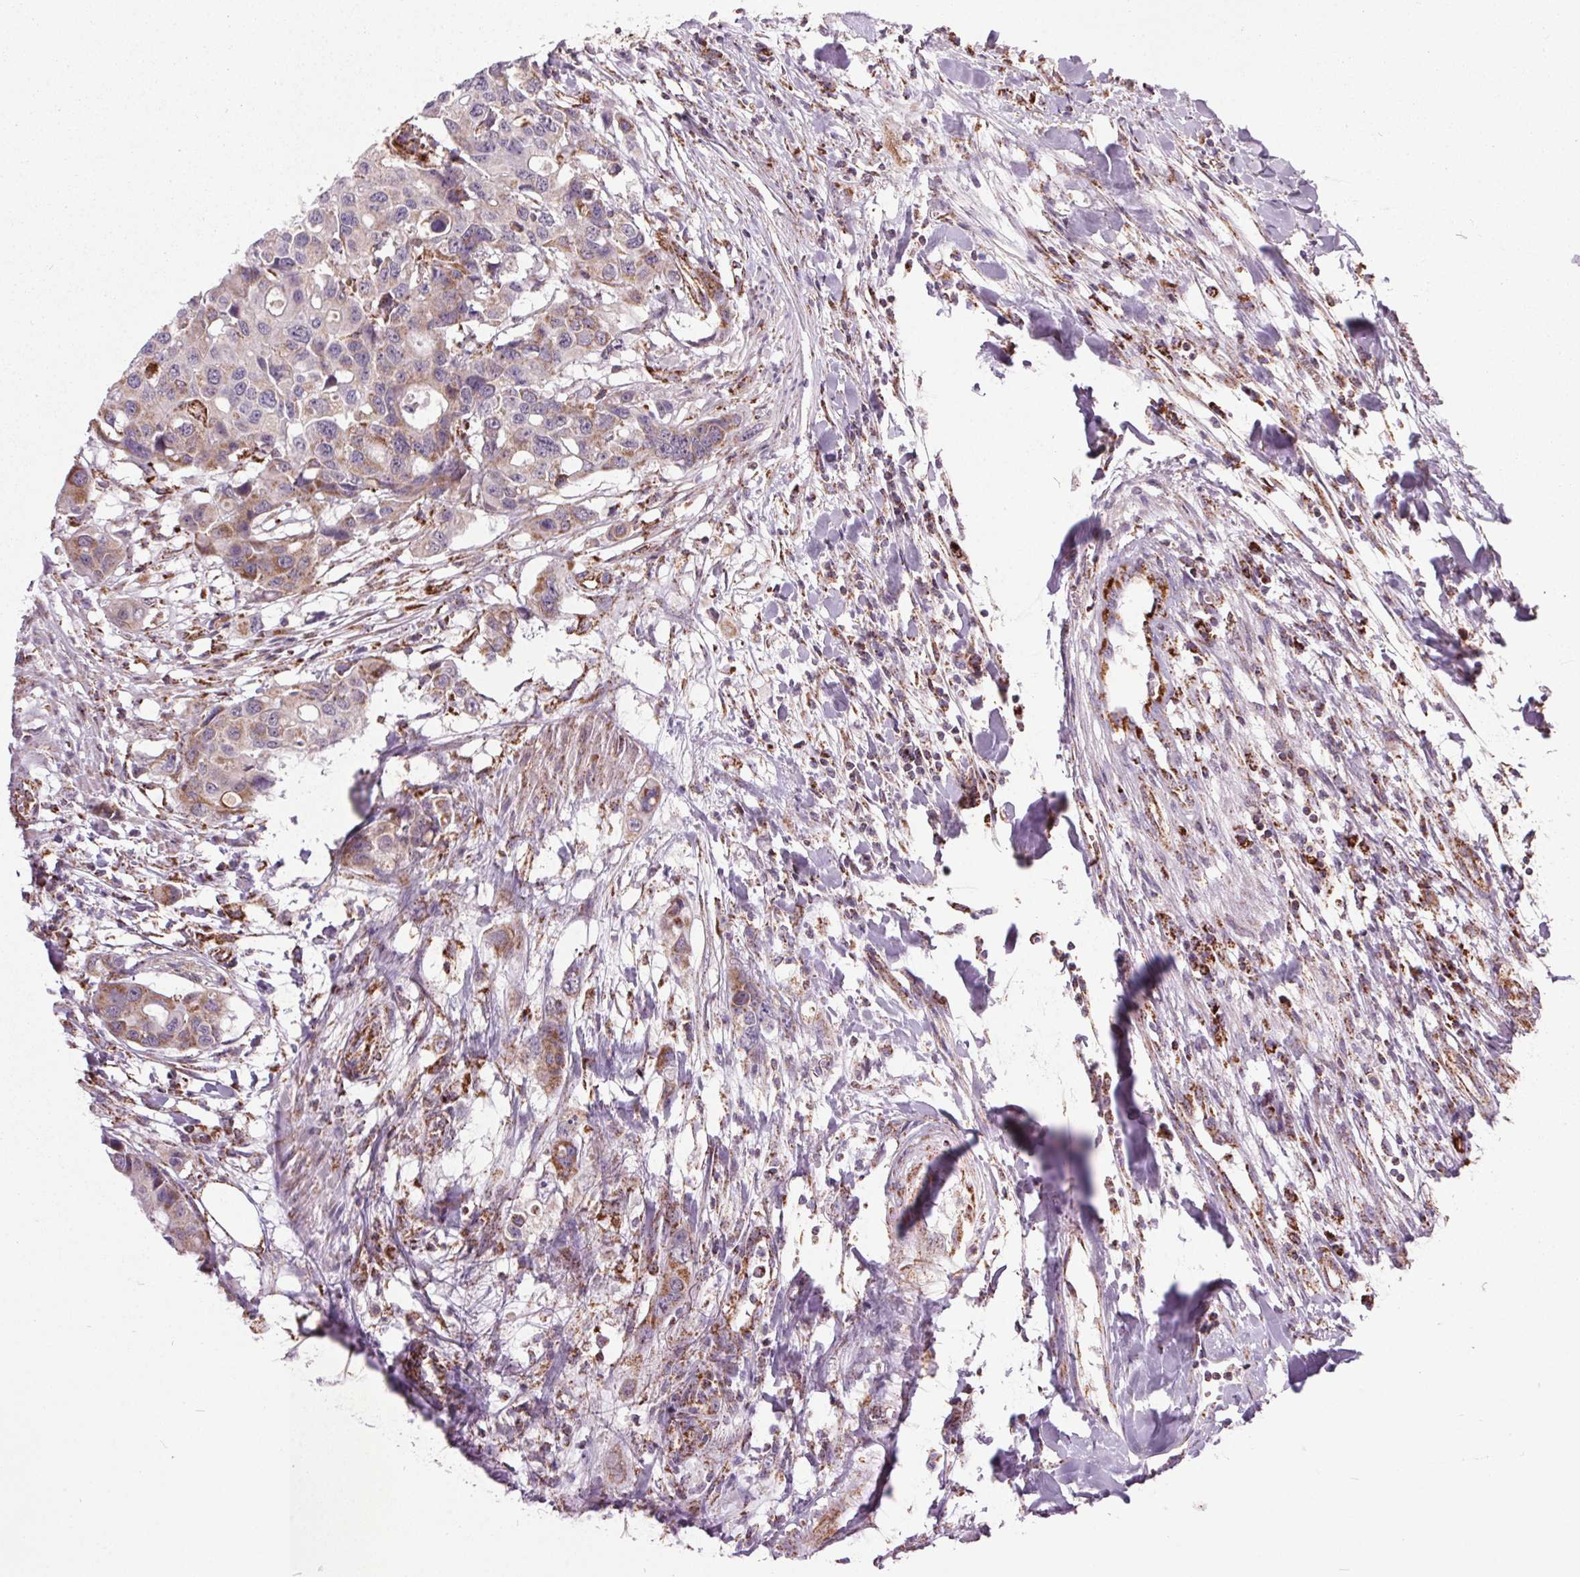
{"staining": {"intensity": "weak", "quantity": "<25%", "location": "cytoplasmic/membranous"}, "tissue": "colorectal cancer", "cell_type": "Tumor cells", "image_type": "cancer", "snomed": [{"axis": "morphology", "description": "Adenocarcinoma, NOS"}, {"axis": "topography", "description": "Colon"}], "caption": "Immunohistochemistry (IHC) photomicrograph of adenocarcinoma (colorectal) stained for a protein (brown), which reveals no positivity in tumor cells. The staining is performed using DAB brown chromogen with nuclei counter-stained in using hematoxylin.", "gene": "NDUFS6", "patient": {"sex": "male", "age": 77}}